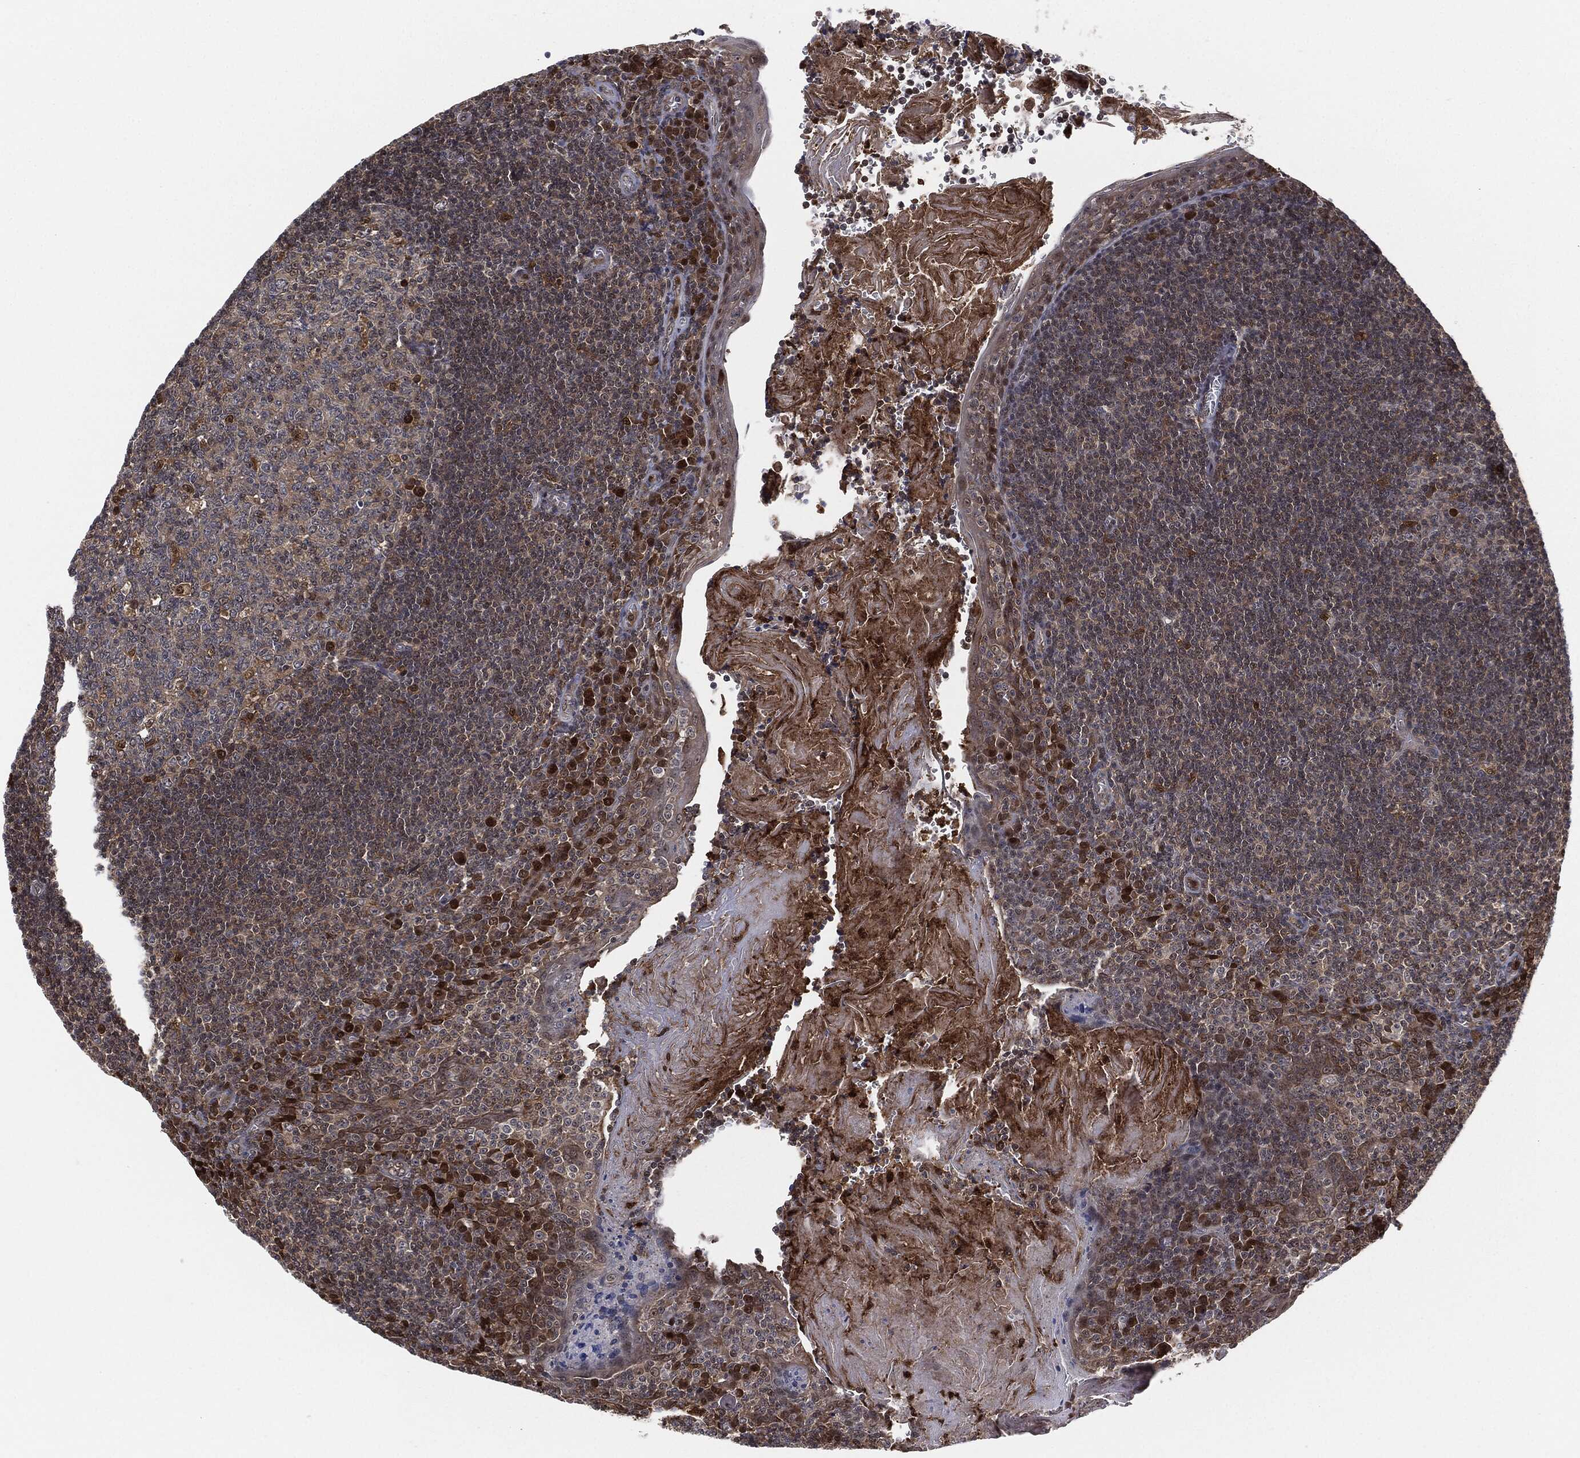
{"staining": {"intensity": "strong", "quantity": "<25%", "location": "cytoplasmic/membranous,nuclear"}, "tissue": "tonsil", "cell_type": "Germinal center cells", "image_type": "normal", "snomed": [{"axis": "morphology", "description": "Normal tissue, NOS"}, {"axis": "morphology", "description": "Inflammation, NOS"}, {"axis": "topography", "description": "Tonsil"}], "caption": "A brown stain labels strong cytoplasmic/membranous,nuclear expression of a protein in germinal center cells of unremarkable tonsil. (IHC, brightfield microscopy, high magnification).", "gene": "CAPRIN2", "patient": {"sex": "female", "age": 31}}